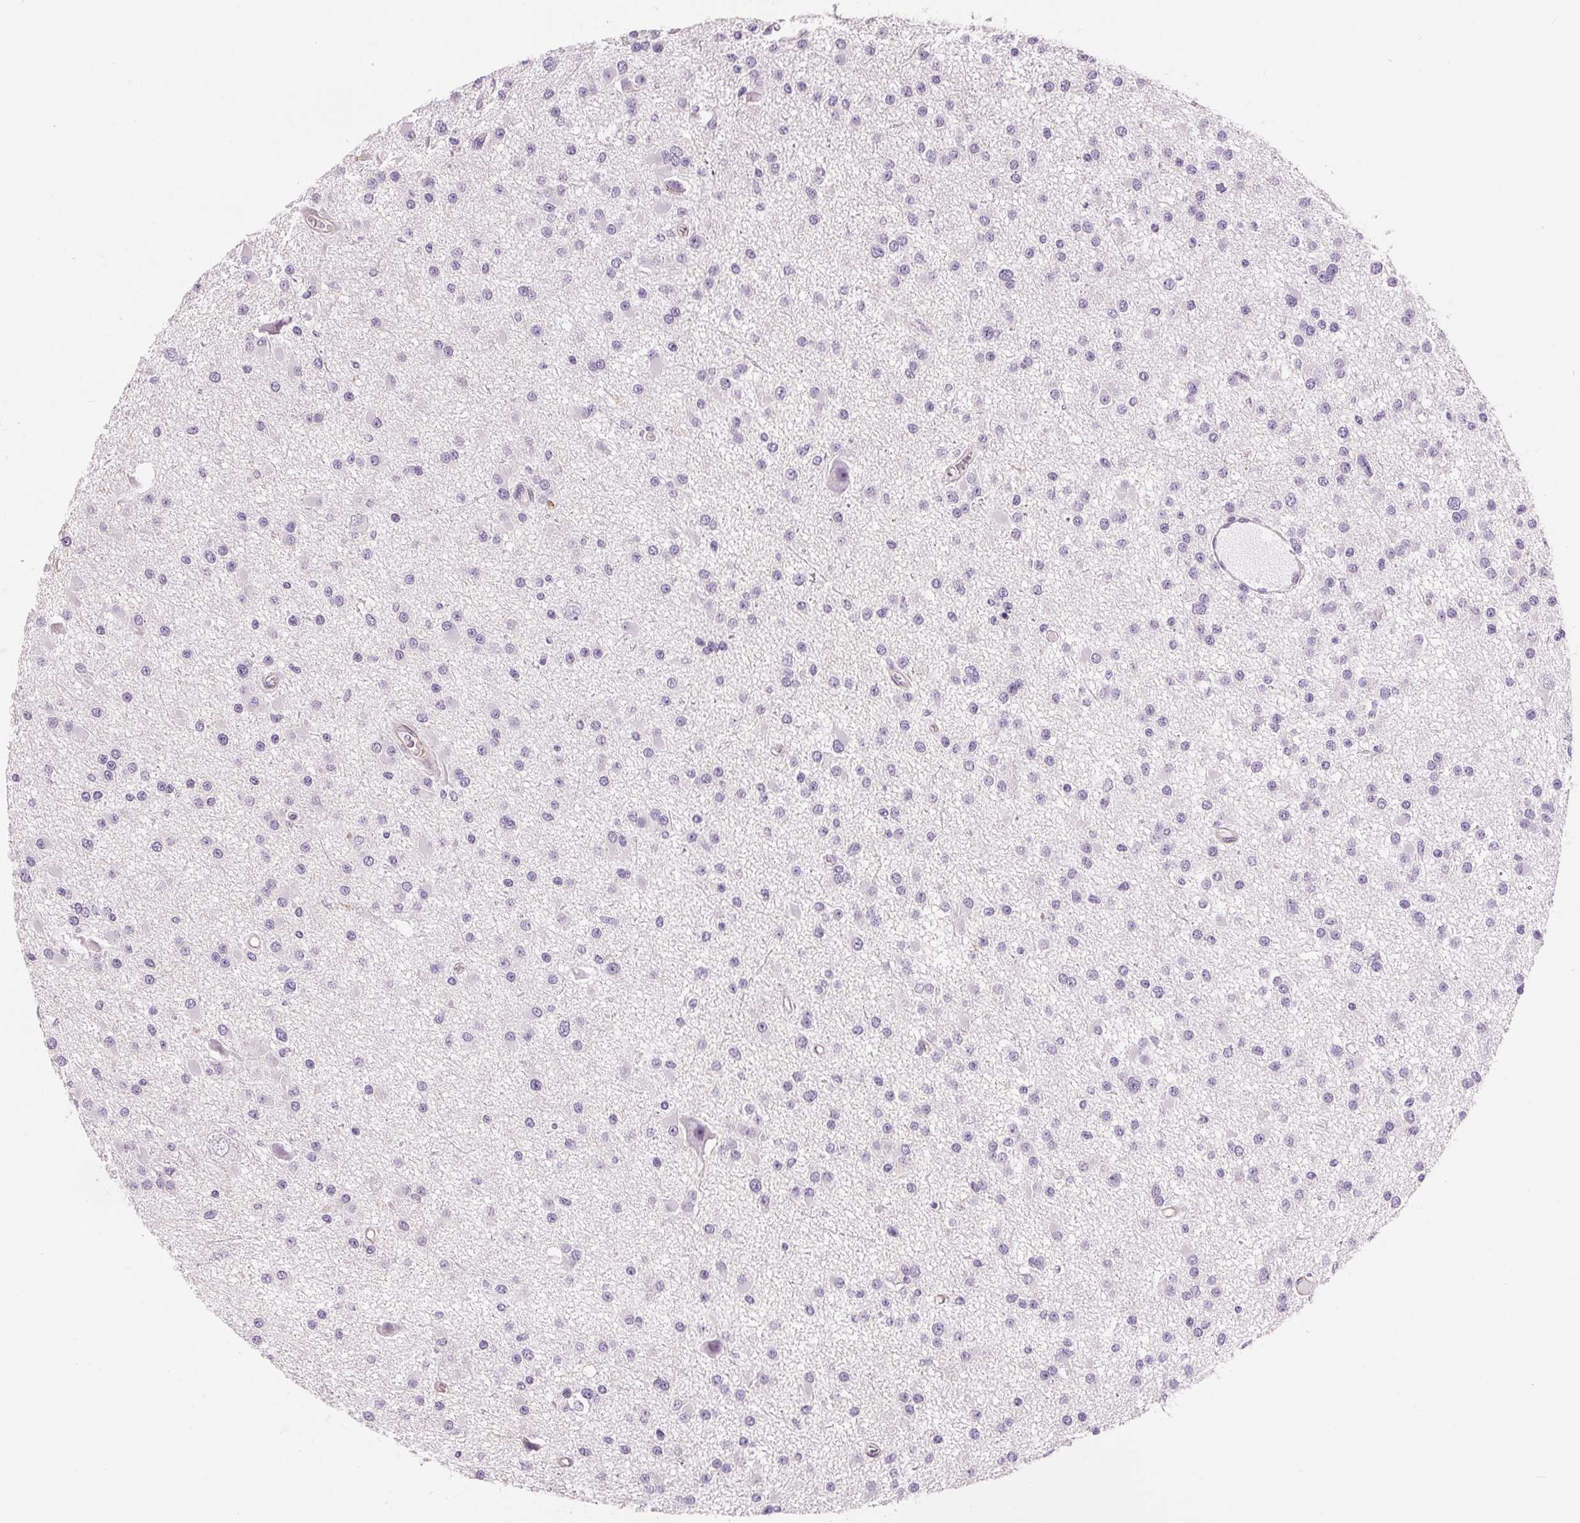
{"staining": {"intensity": "negative", "quantity": "none", "location": "none"}, "tissue": "glioma", "cell_type": "Tumor cells", "image_type": "cancer", "snomed": [{"axis": "morphology", "description": "Glioma, malignant, High grade"}, {"axis": "topography", "description": "Brain"}], "caption": "A histopathology image of human malignant high-grade glioma is negative for staining in tumor cells.", "gene": "DIXDC1", "patient": {"sex": "male", "age": 54}}